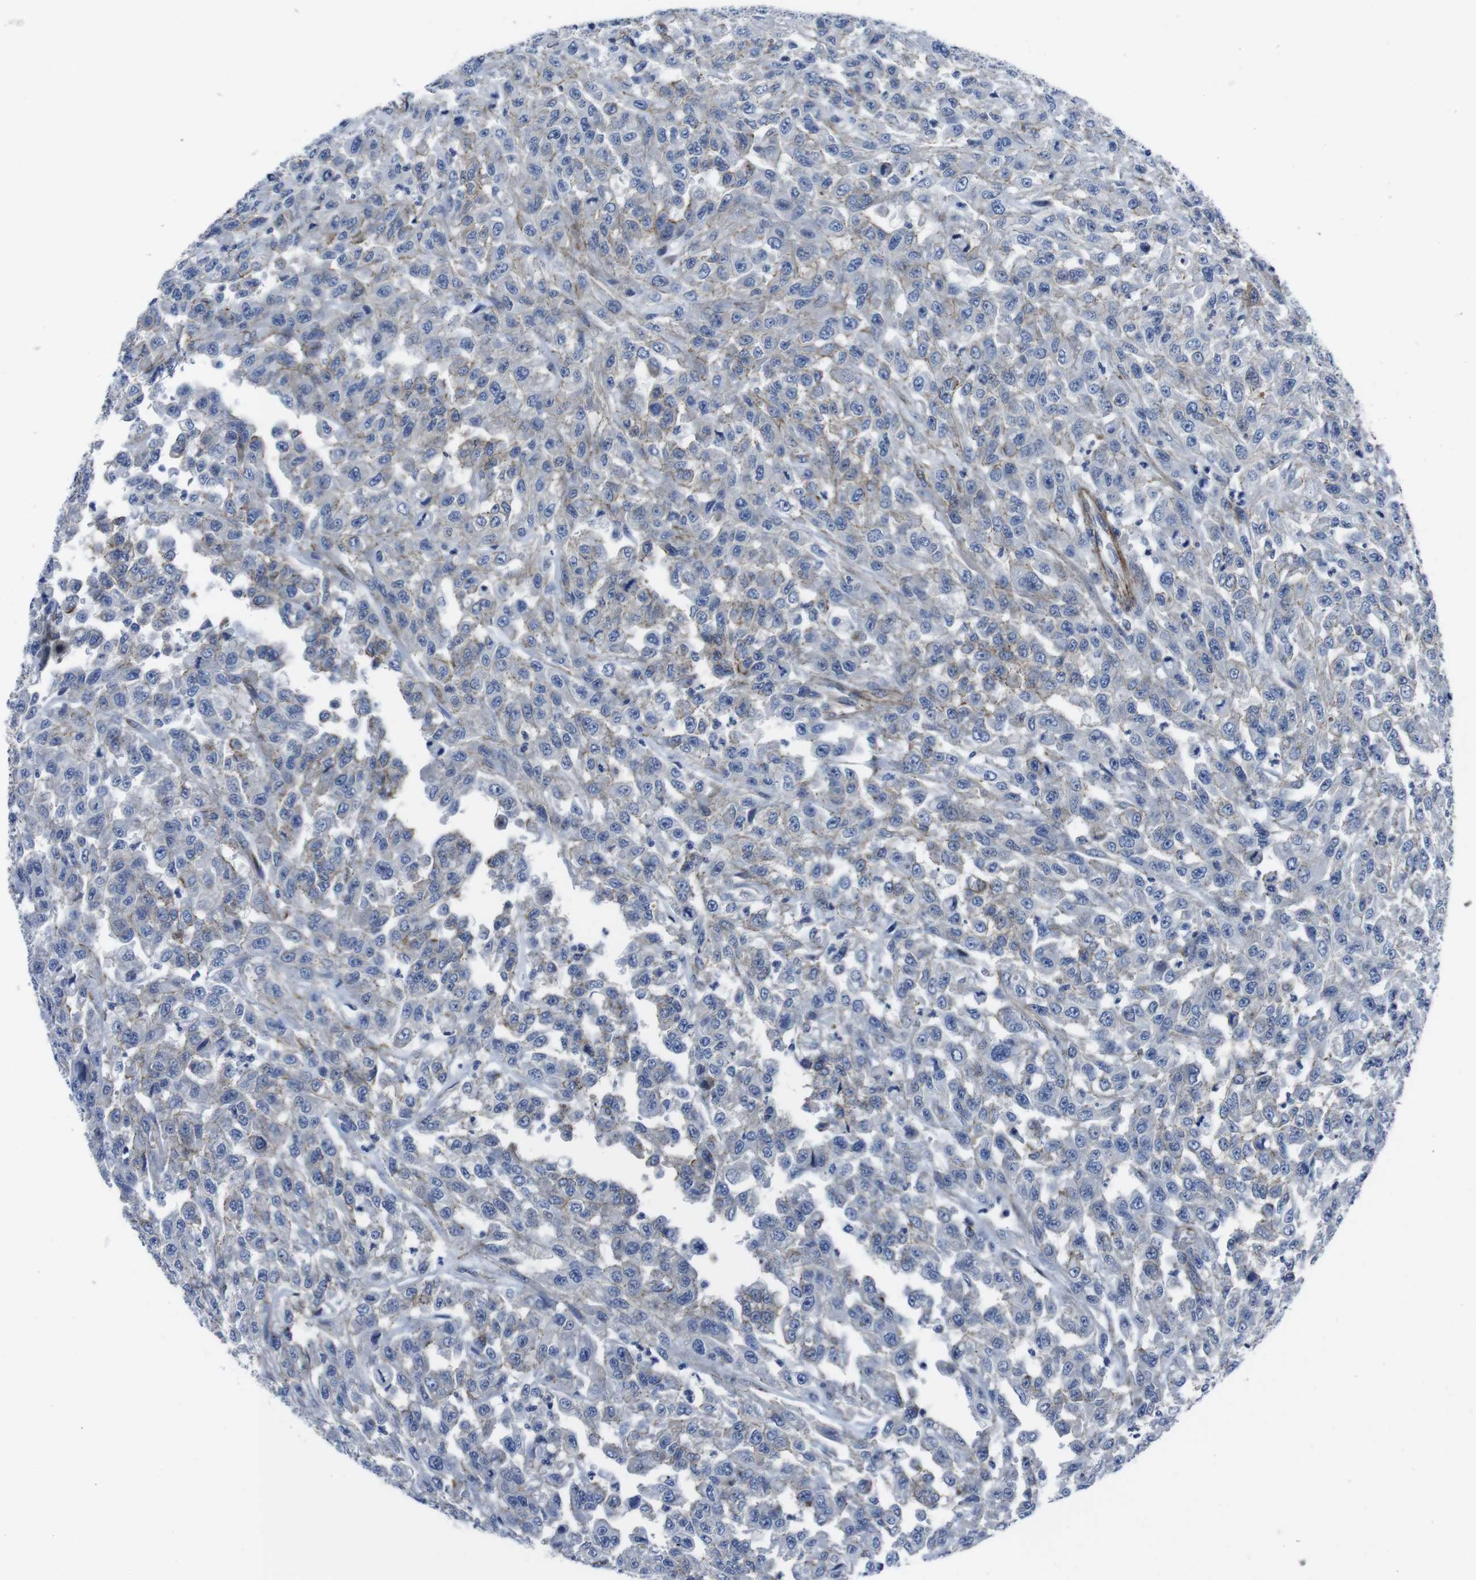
{"staining": {"intensity": "negative", "quantity": "none", "location": "none"}, "tissue": "urothelial cancer", "cell_type": "Tumor cells", "image_type": "cancer", "snomed": [{"axis": "morphology", "description": "Urothelial carcinoma, High grade"}, {"axis": "topography", "description": "Urinary bladder"}], "caption": "Immunohistochemical staining of human urothelial carcinoma (high-grade) exhibits no significant expression in tumor cells.", "gene": "NUMB", "patient": {"sex": "male", "age": 46}}